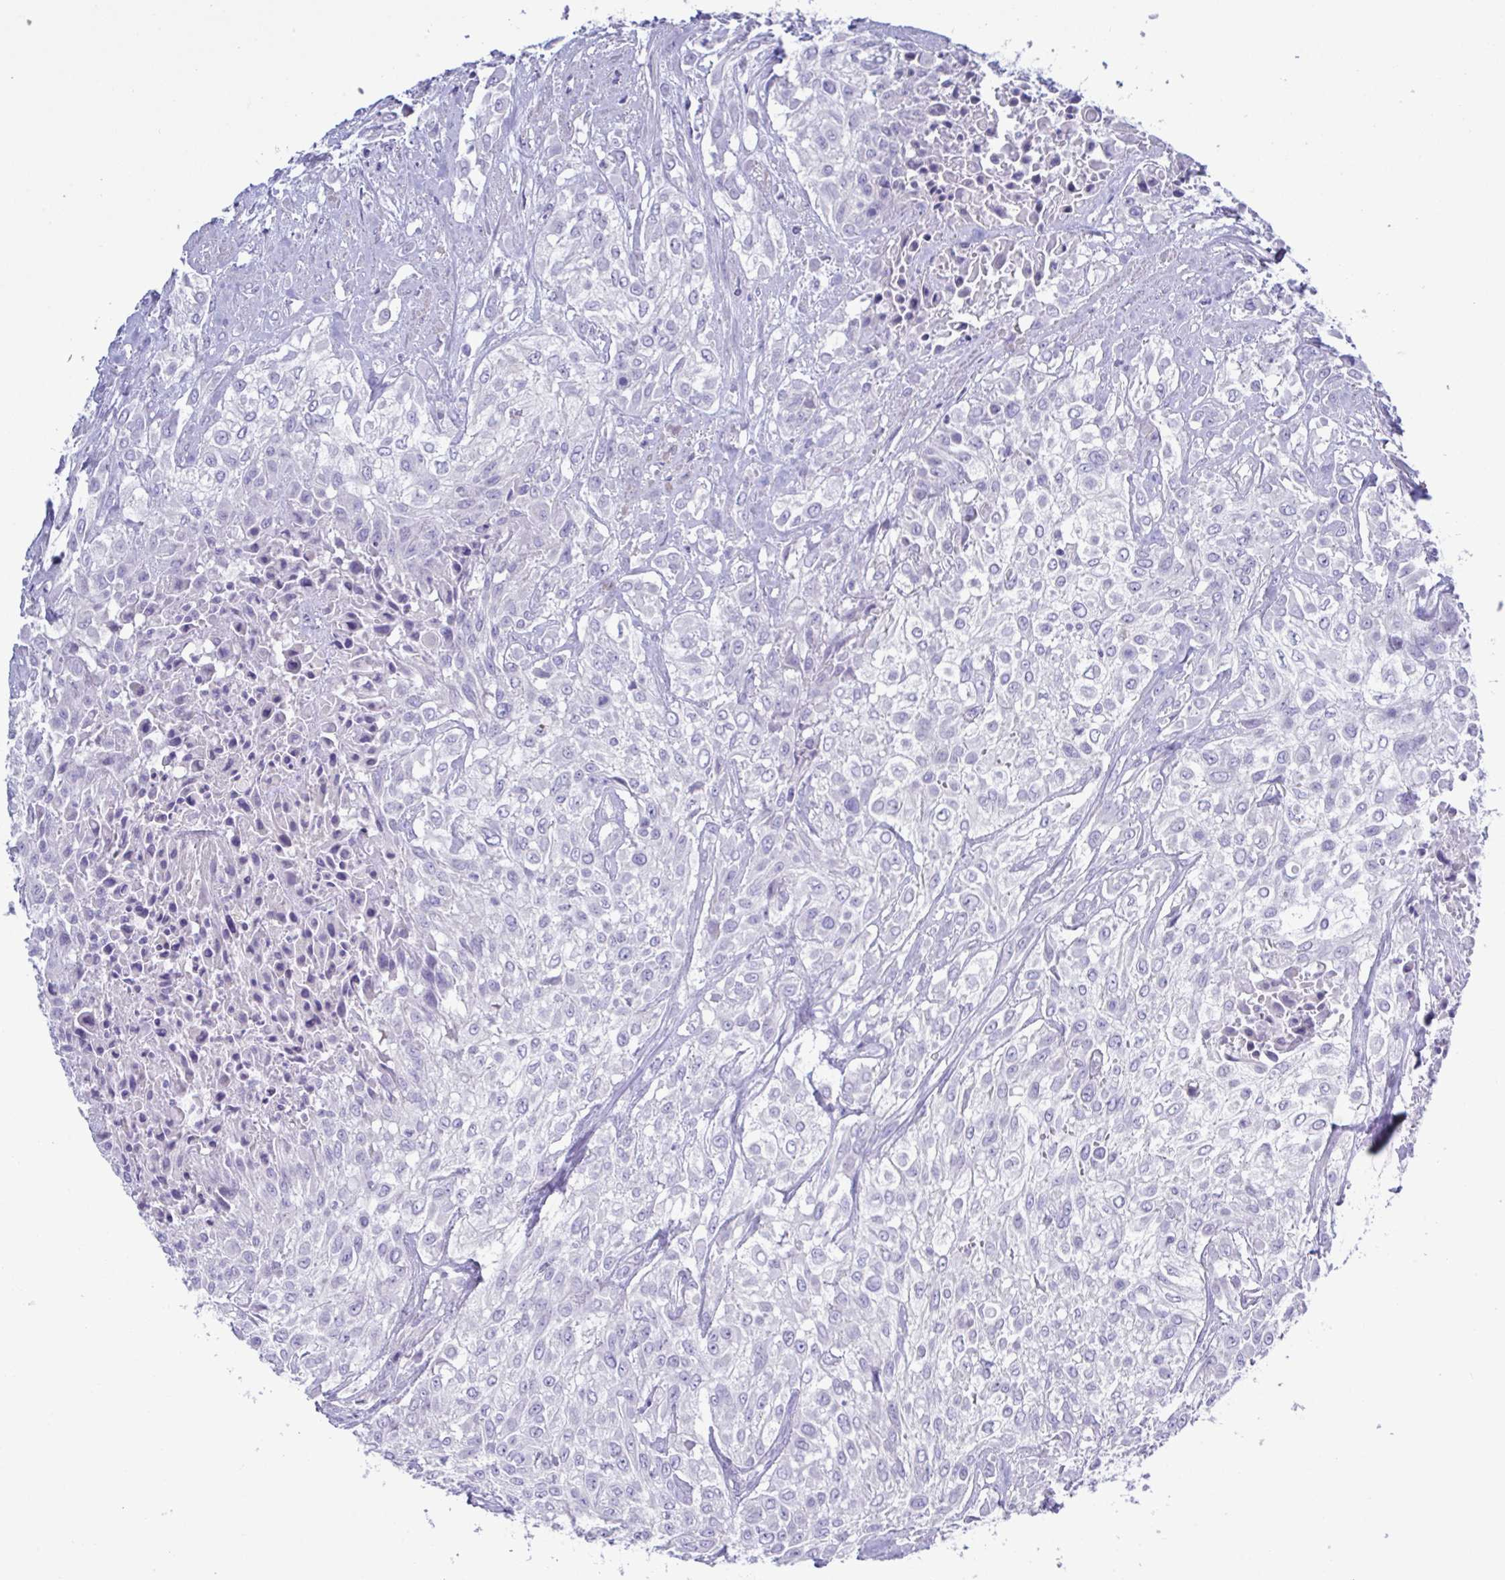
{"staining": {"intensity": "negative", "quantity": "none", "location": "none"}, "tissue": "urothelial cancer", "cell_type": "Tumor cells", "image_type": "cancer", "snomed": [{"axis": "morphology", "description": "Urothelial carcinoma, High grade"}, {"axis": "topography", "description": "Urinary bladder"}], "caption": "Immunohistochemistry histopathology image of human high-grade urothelial carcinoma stained for a protein (brown), which demonstrates no expression in tumor cells.", "gene": "MED11", "patient": {"sex": "male", "age": 57}}